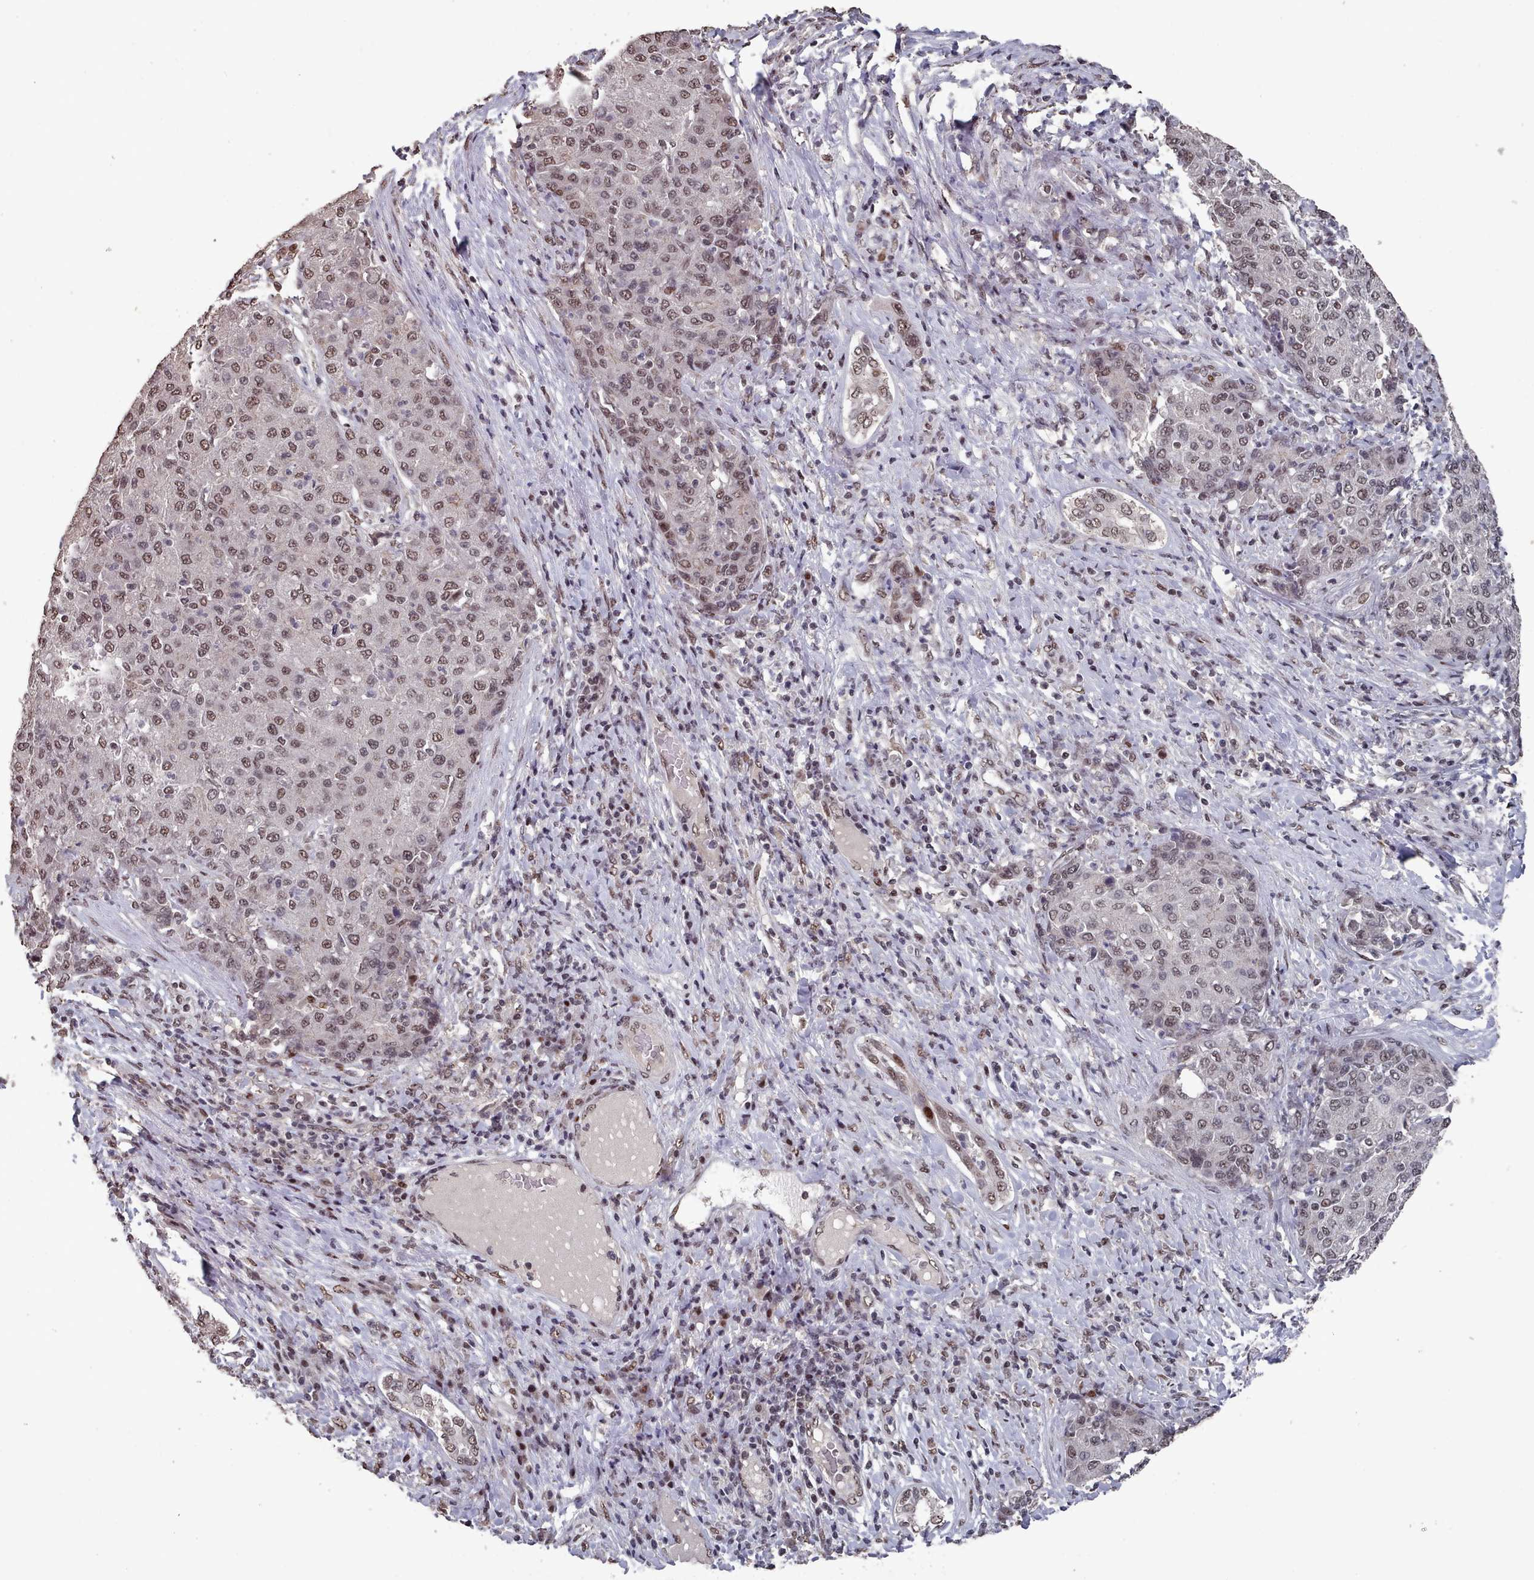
{"staining": {"intensity": "moderate", "quantity": ">75%", "location": "nuclear"}, "tissue": "liver cancer", "cell_type": "Tumor cells", "image_type": "cancer", "snomed": [{"axis": "morphology", "description": "Carcinoma, Hepatocellular, NOS"}, {"axis": "topography", "description": "Liver"}], "caption": "High-magnification brightfield microscopy of liver cancer (hepatocellular carcinoma) stained with DAB (3,3'-diaminobenzidine) (brown) and counterstained with hematoxylin (blue). tumor cells exhibit moderate nuclear staining is appreciated in approximately>75% of cells.", "gene": "PNRC2", "patient": {"sex": "male", "age": 65}}